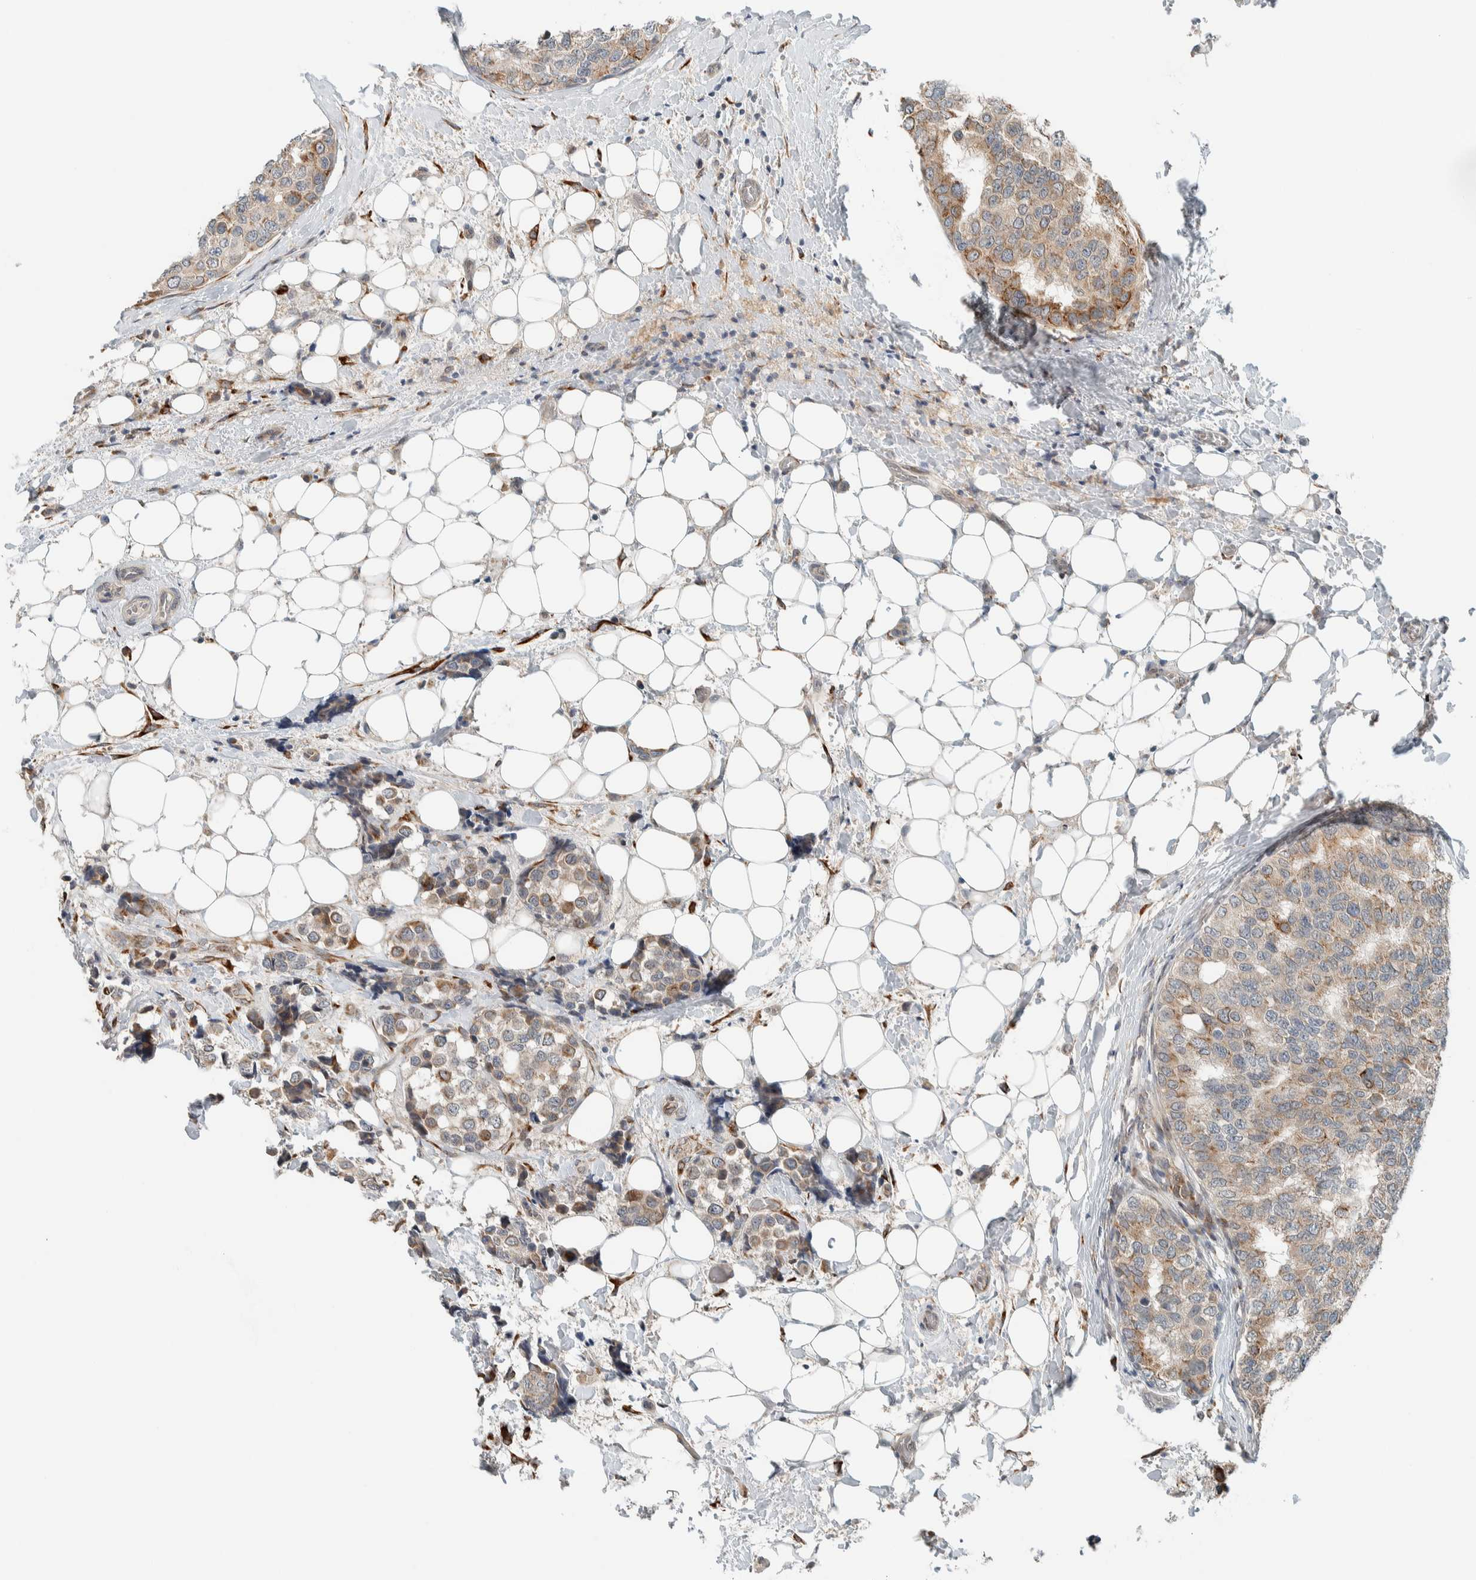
{"staining": {"intensity": "moderate", "quantity": "<25%", "location": "cytoplasmic/membranous"}, "tissue": "breast cancer", "cell_type": "Tumor cells", "image_type": "cancer", "snomed": [{"axis": "morphology", "description": "Normal tissue, NOS"}, {"axis": "morphology", "description": "Duct carcinoma"}, {"axis": "topography", "description": "Breast"}], "caption": "An IHC image of tumor tissue is shown. Protein staining in brown labels moderate cytoplasmic/membranous positivity in breast cancer within tumor cells. The staining was performed using DAB to visualize the protein expression in brown, while the nuclei were stained in blue with hematoxylin (Magnification: 20x).", "gene": "CTBP2", "patient": {"sex": "female", "age": 43}}